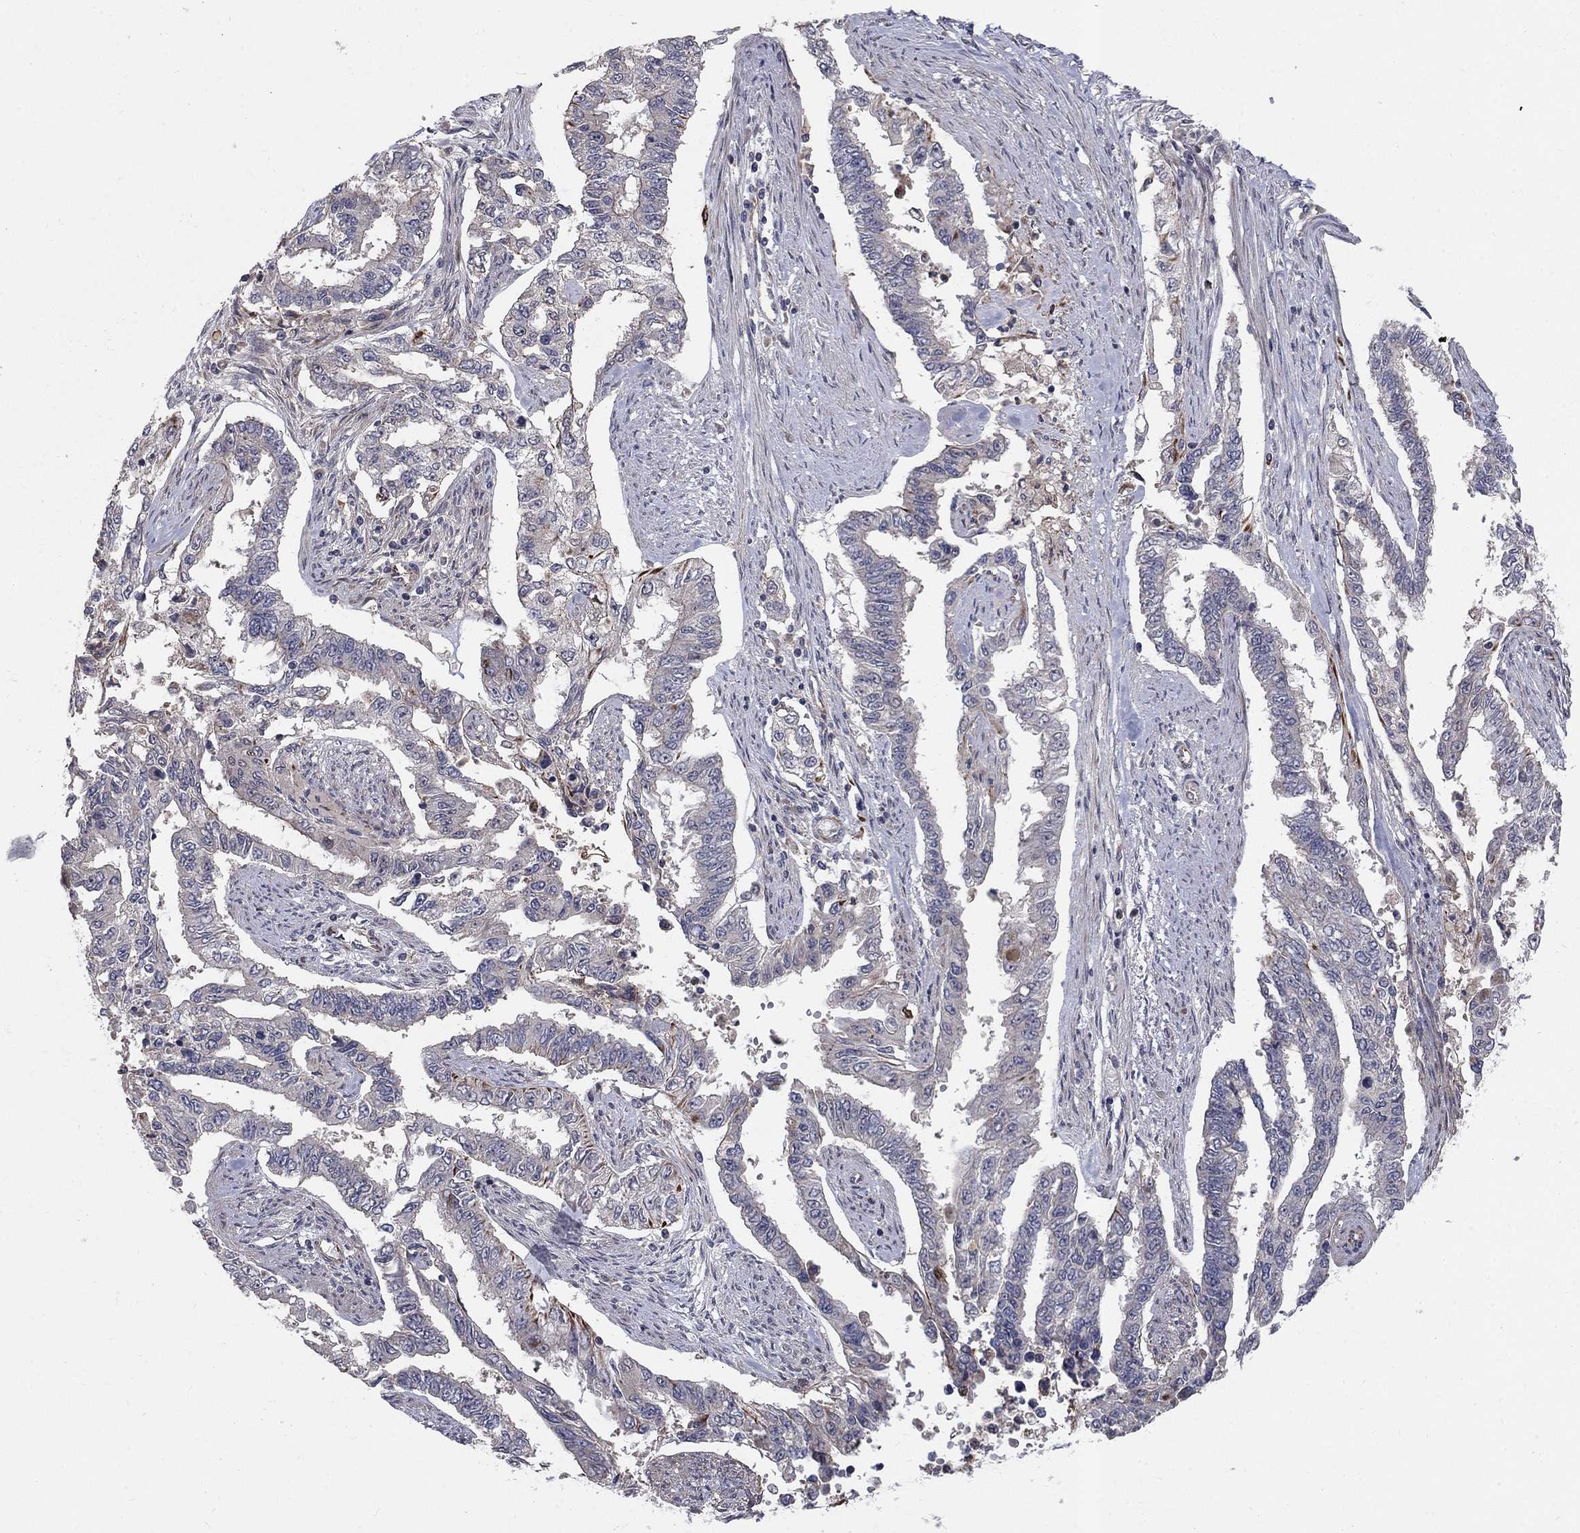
{"staining": {"intensity": "negative", "quantity": "none", "location": "none"}, "tissue": "endometrial cancer", "cell_type": "Tumor cells", "image_type": "cancer", "snomed": [{"axis": "morphology", "description": "Adenocarcinoma, NOS"}, {"axis": "topography", "description": "Uterus"}], "caption": "Endometrial cancer (adenocarcinoma) stained for a protein using IHC displays no expression tumor cells.", "gene": "MSRA", "patient": {"sex": "female", "age": 59}}